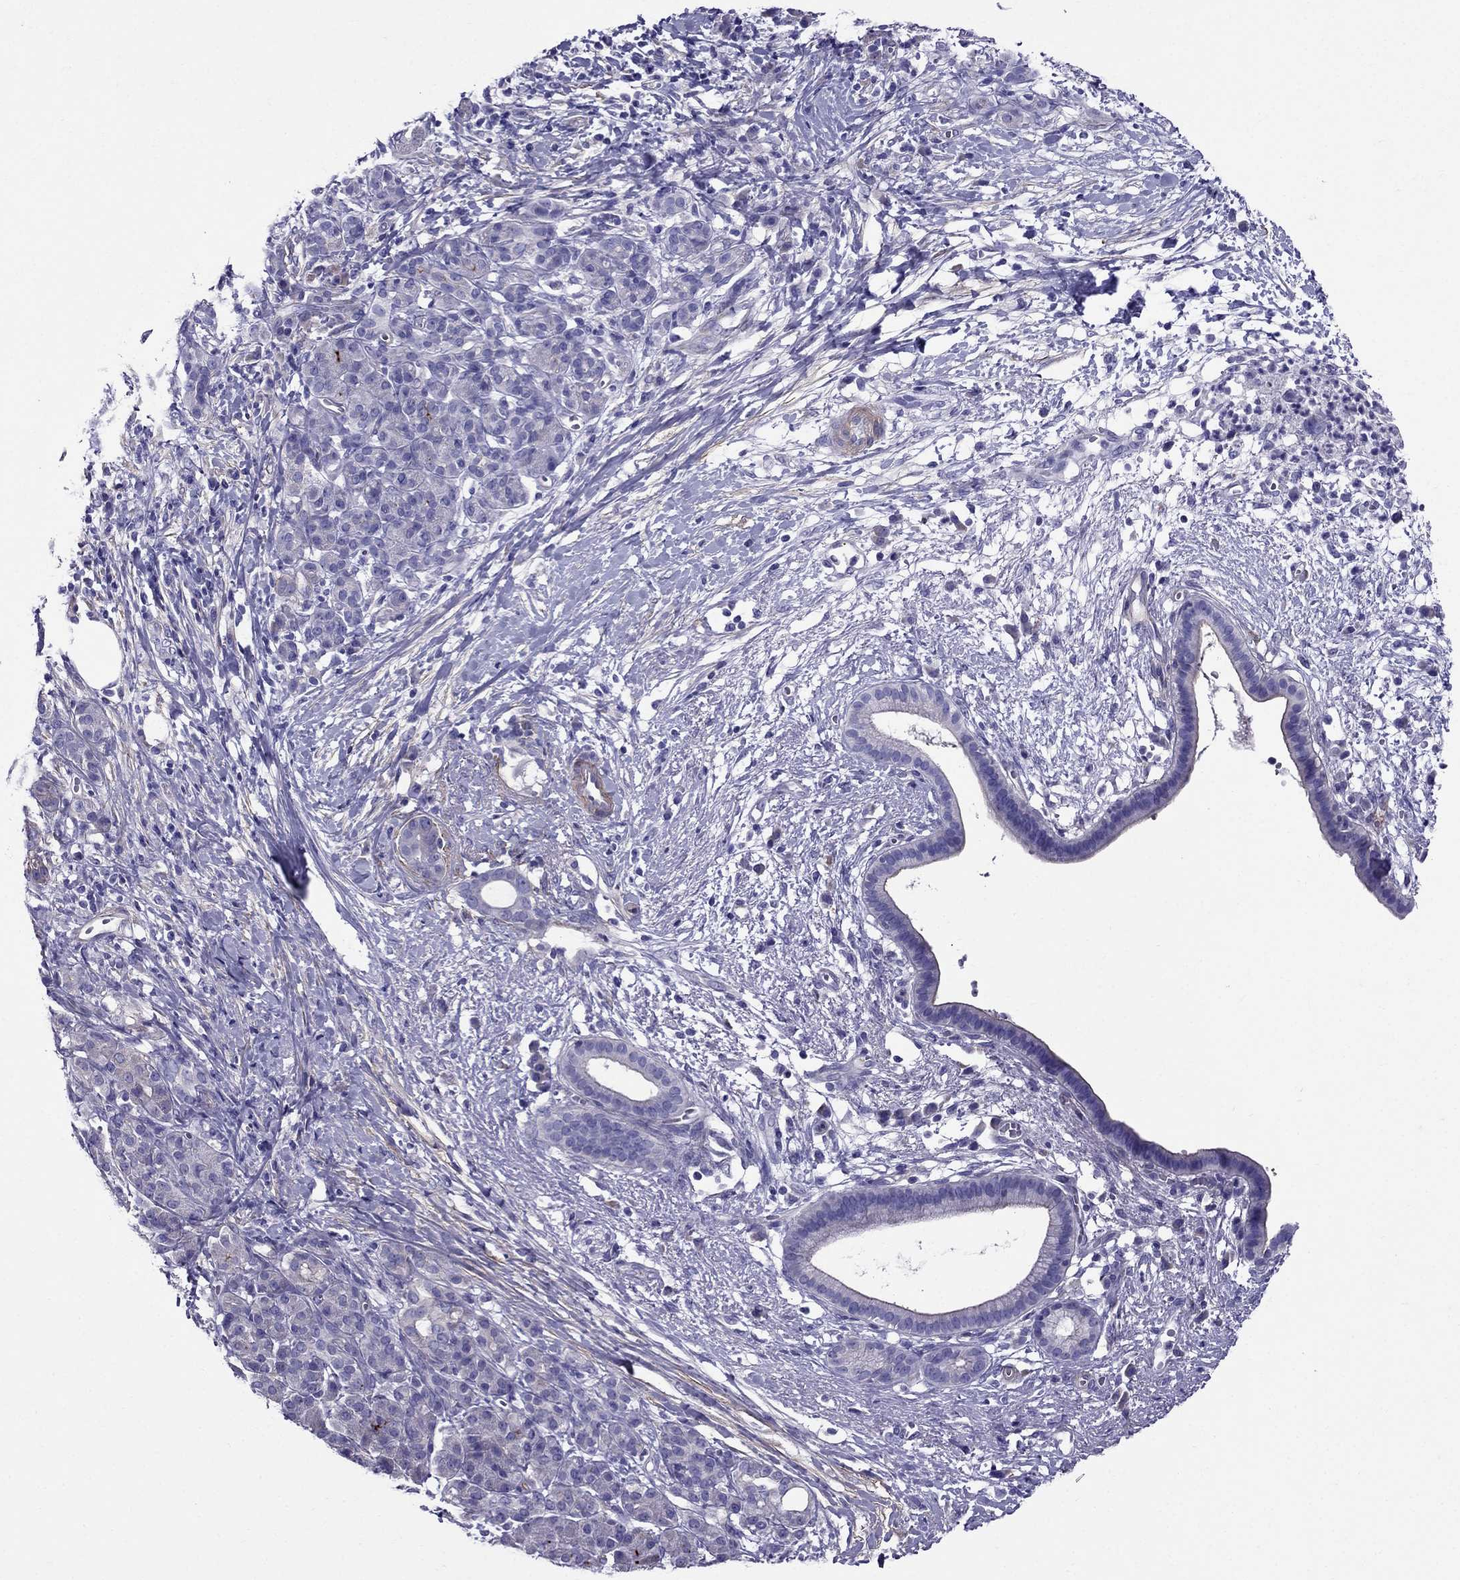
{"staining": {"intensity": "weak", "quantity": "<25%", "location": "cytoplasmic/membranous"}, "tissue": "pancreatic cancer", "cell_type": "Tumor cells", "image_type": "cancer", "snomed": [{"axis": "morphology", "description": "Adenocarcinoma, NOS"}, {"axis": "topography", "description": "Pancreas"}], "caption": "Immunohistochemistry photomicrograph of neoplastic tissue: adenocarcinoma (pancreatic) stained with DAB (3,3'-diaminobenzidine) reveals no significant protein expression in tumor cells. (Stains: DAB immunohistochemistry (IHC) with hematoxylin counter stain, Microscopy: brightfield microscopy at high magnification).", "gene": "GPR50", "patient": {"sex": "male", "age": 61}}